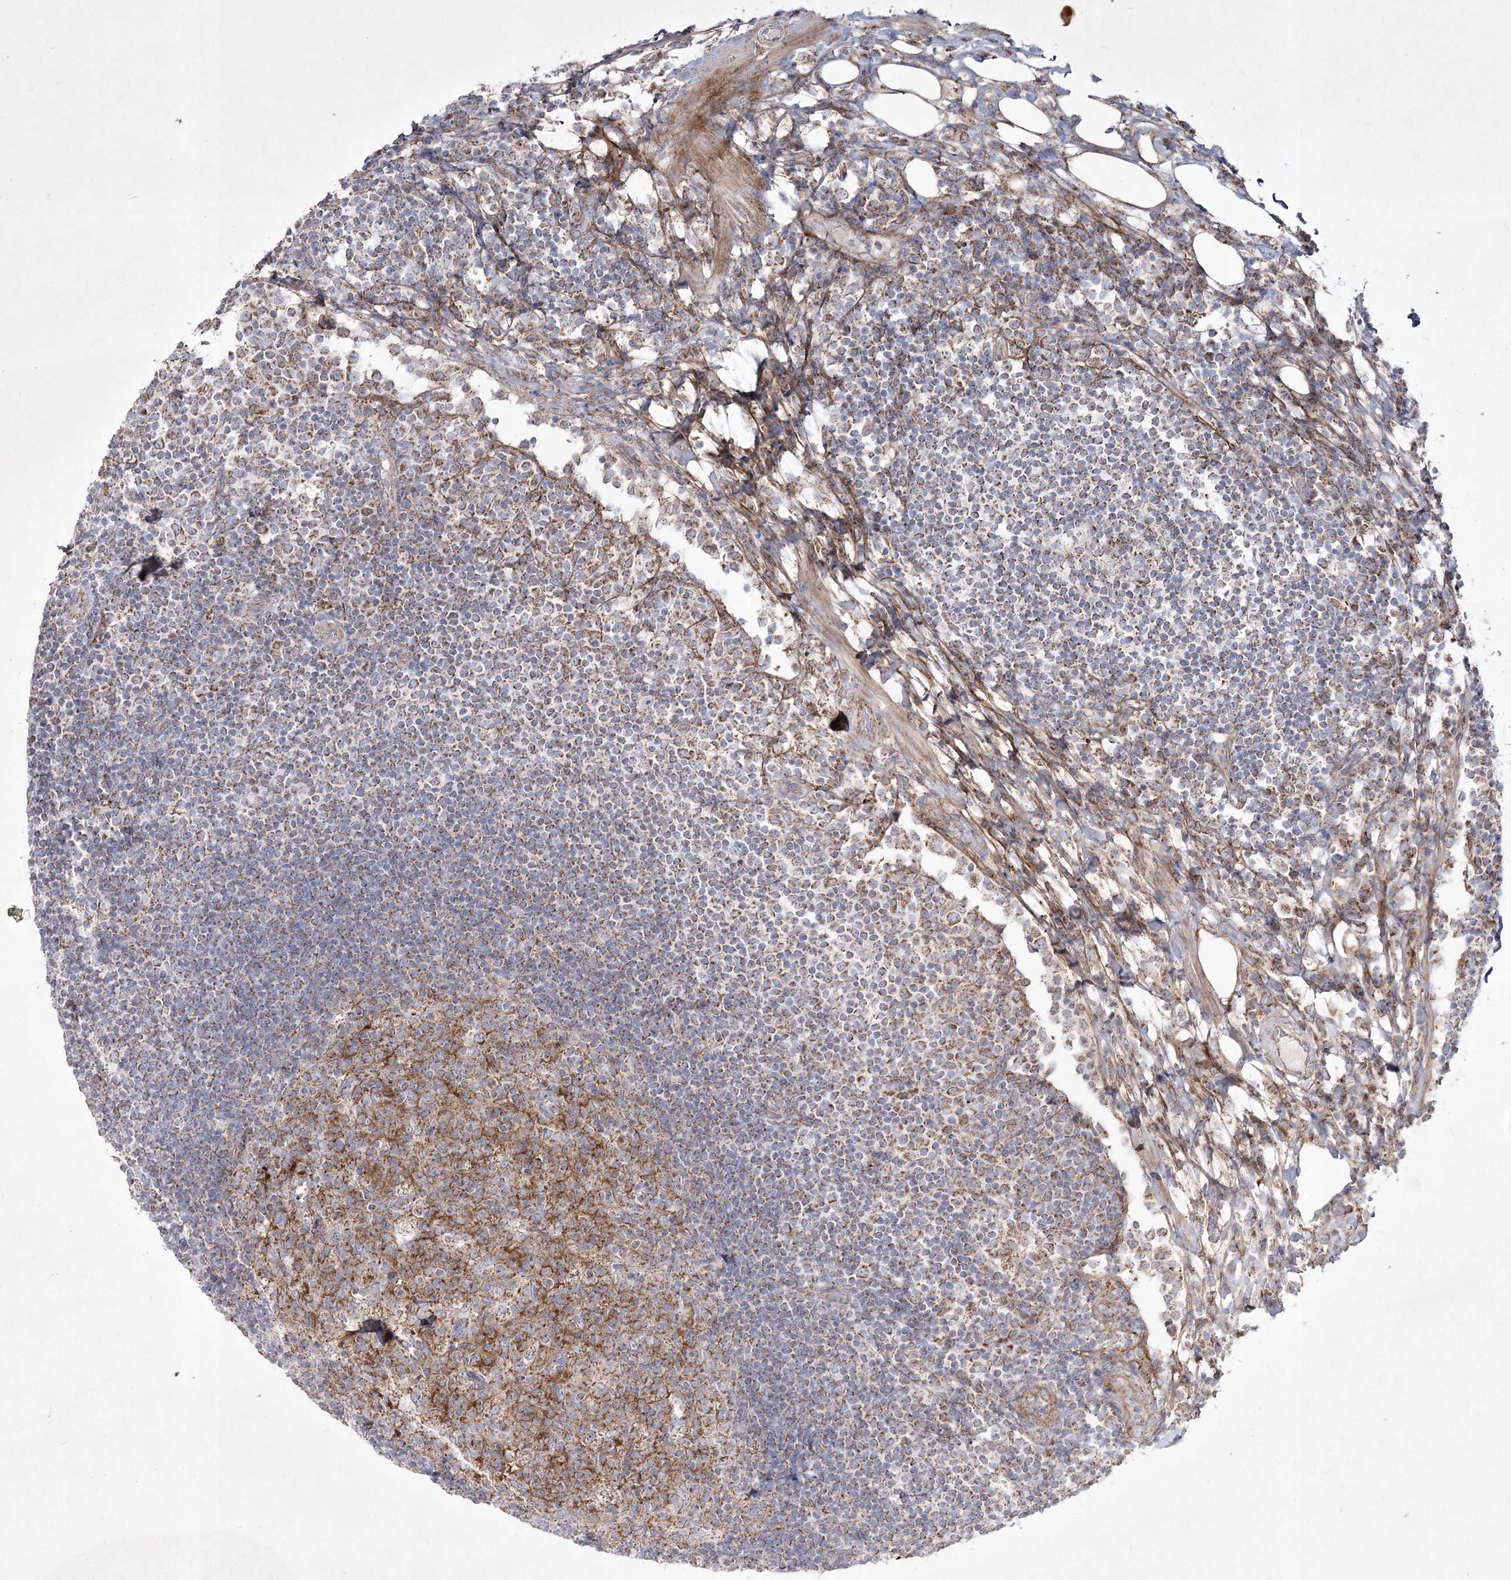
{"staining": {"intensity": "moderate", "quantity": ">75%", "location": "cytoplasmic/membranous"}, "tissue": "lymph node", "cell_type": "Germinal center cells", "image_type": "normal", "snomed": [{"axis": "morphology", "description": "Normal tissue, NOS"}, {"axis": "topography", "description": "Lymph node"}], "caption": "Protein staining of unremarkable lymph node exhibits moderate cytoplasmic/membranous staining in approximately >75% of germinal center cells.", "gene": "RICTOR", "patient": {"sex": "female", "age": 53}}